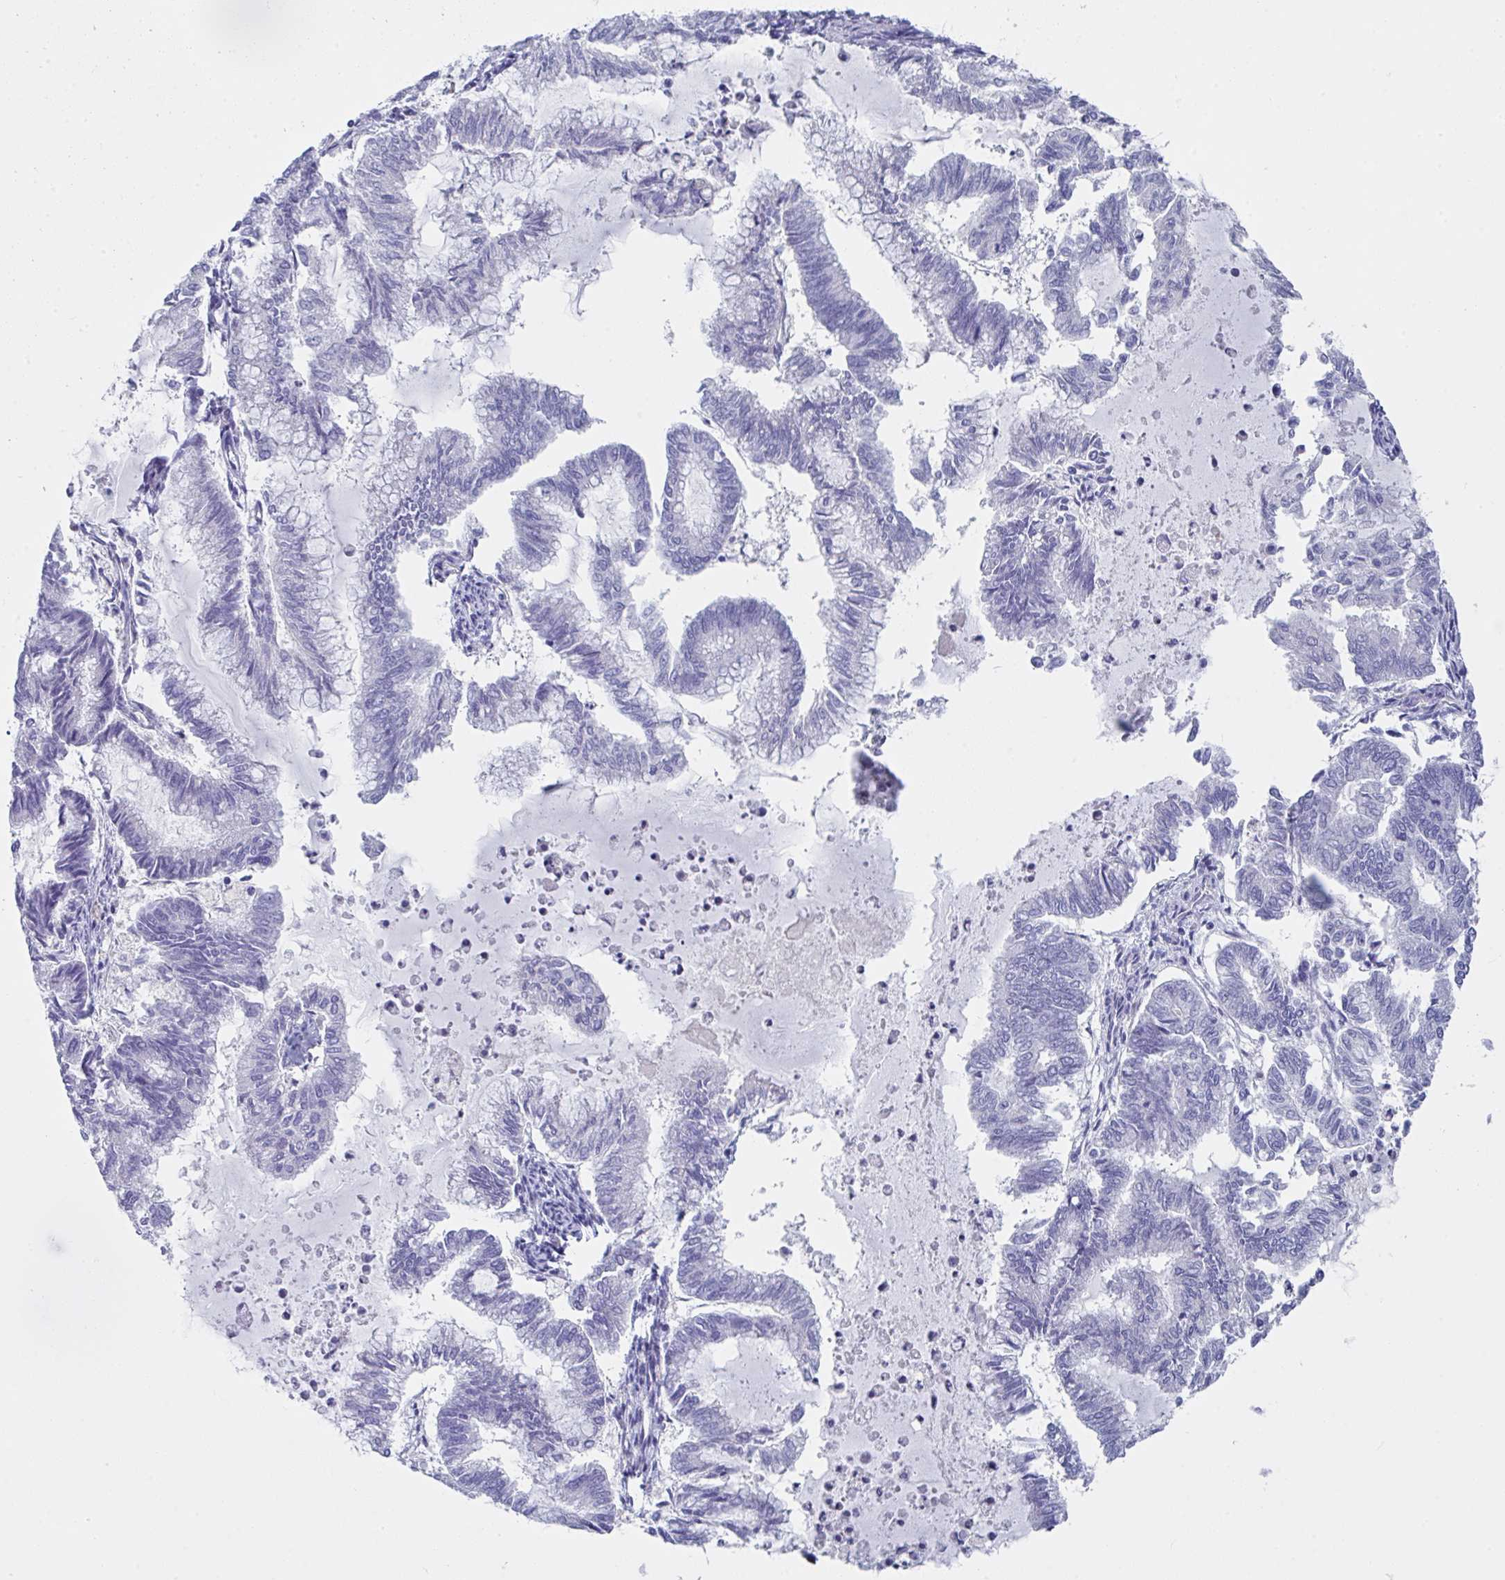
{"staining": {"intensity": "negative", "quantity": "none", "location": "none"}, "tissue": "endometrial cancer", "cell_type": "Tumor cells", "image_type": "cancer", "snomed": [{"axis": "morphology", "description": "Adenocarcinoma, NOS"}, {"axis": "topography", "description": "Endometrium"}], "caption": "Tumor cells are negative for protein expression in human adenocarcinoma (endometrial). (Brightfield microscopy of DAB immunohistochemistry (IHC) at high magnification).", "gene": "FBXO47", "patient": {"sex": "female", "age": 79}}